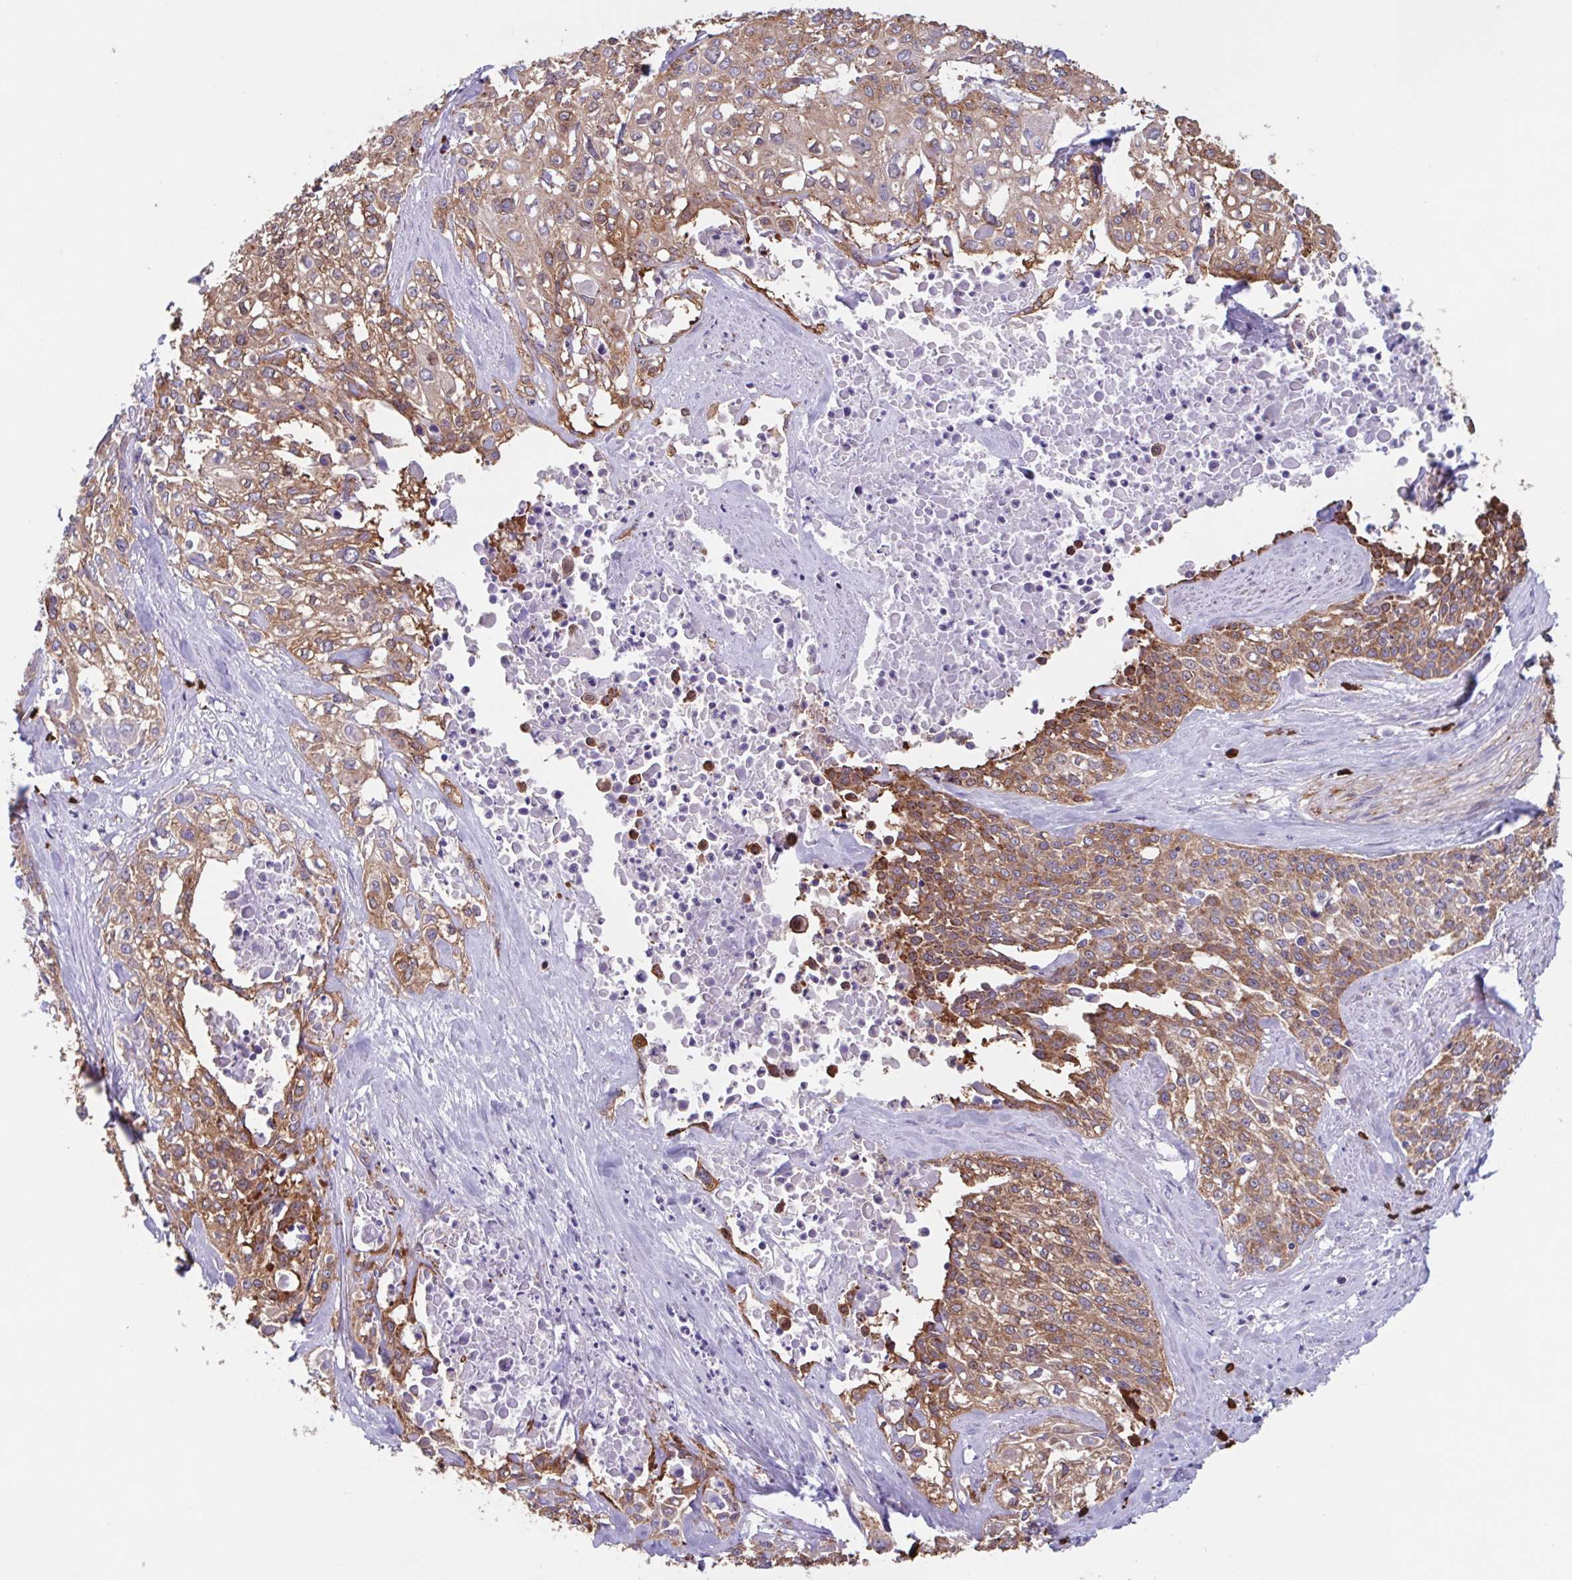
{"staining": {"intensity": "moderate", "quantity": ">75%", "location": "cytoplasmic/membranous"}, "tissue": "cervical cancer", "cell_type": "Tumor cells", "image_type": "cancer", "snomed": [{"axis": "morphology", "description": "Squamous cell carcinoma, NOS"}, {"axis": "topography", "description": "Cervix"}], "caption": "Immunohistochemistry histopathology image of squamous cell carcinoma (cervical) stained for a protein (brown), which exhibits medium levels of moderate cytoplasmic/membranous expression in approximately >75% of tumor cells.", "gene": "TPD52", "patient": {"sex": "female", "age": 39}}